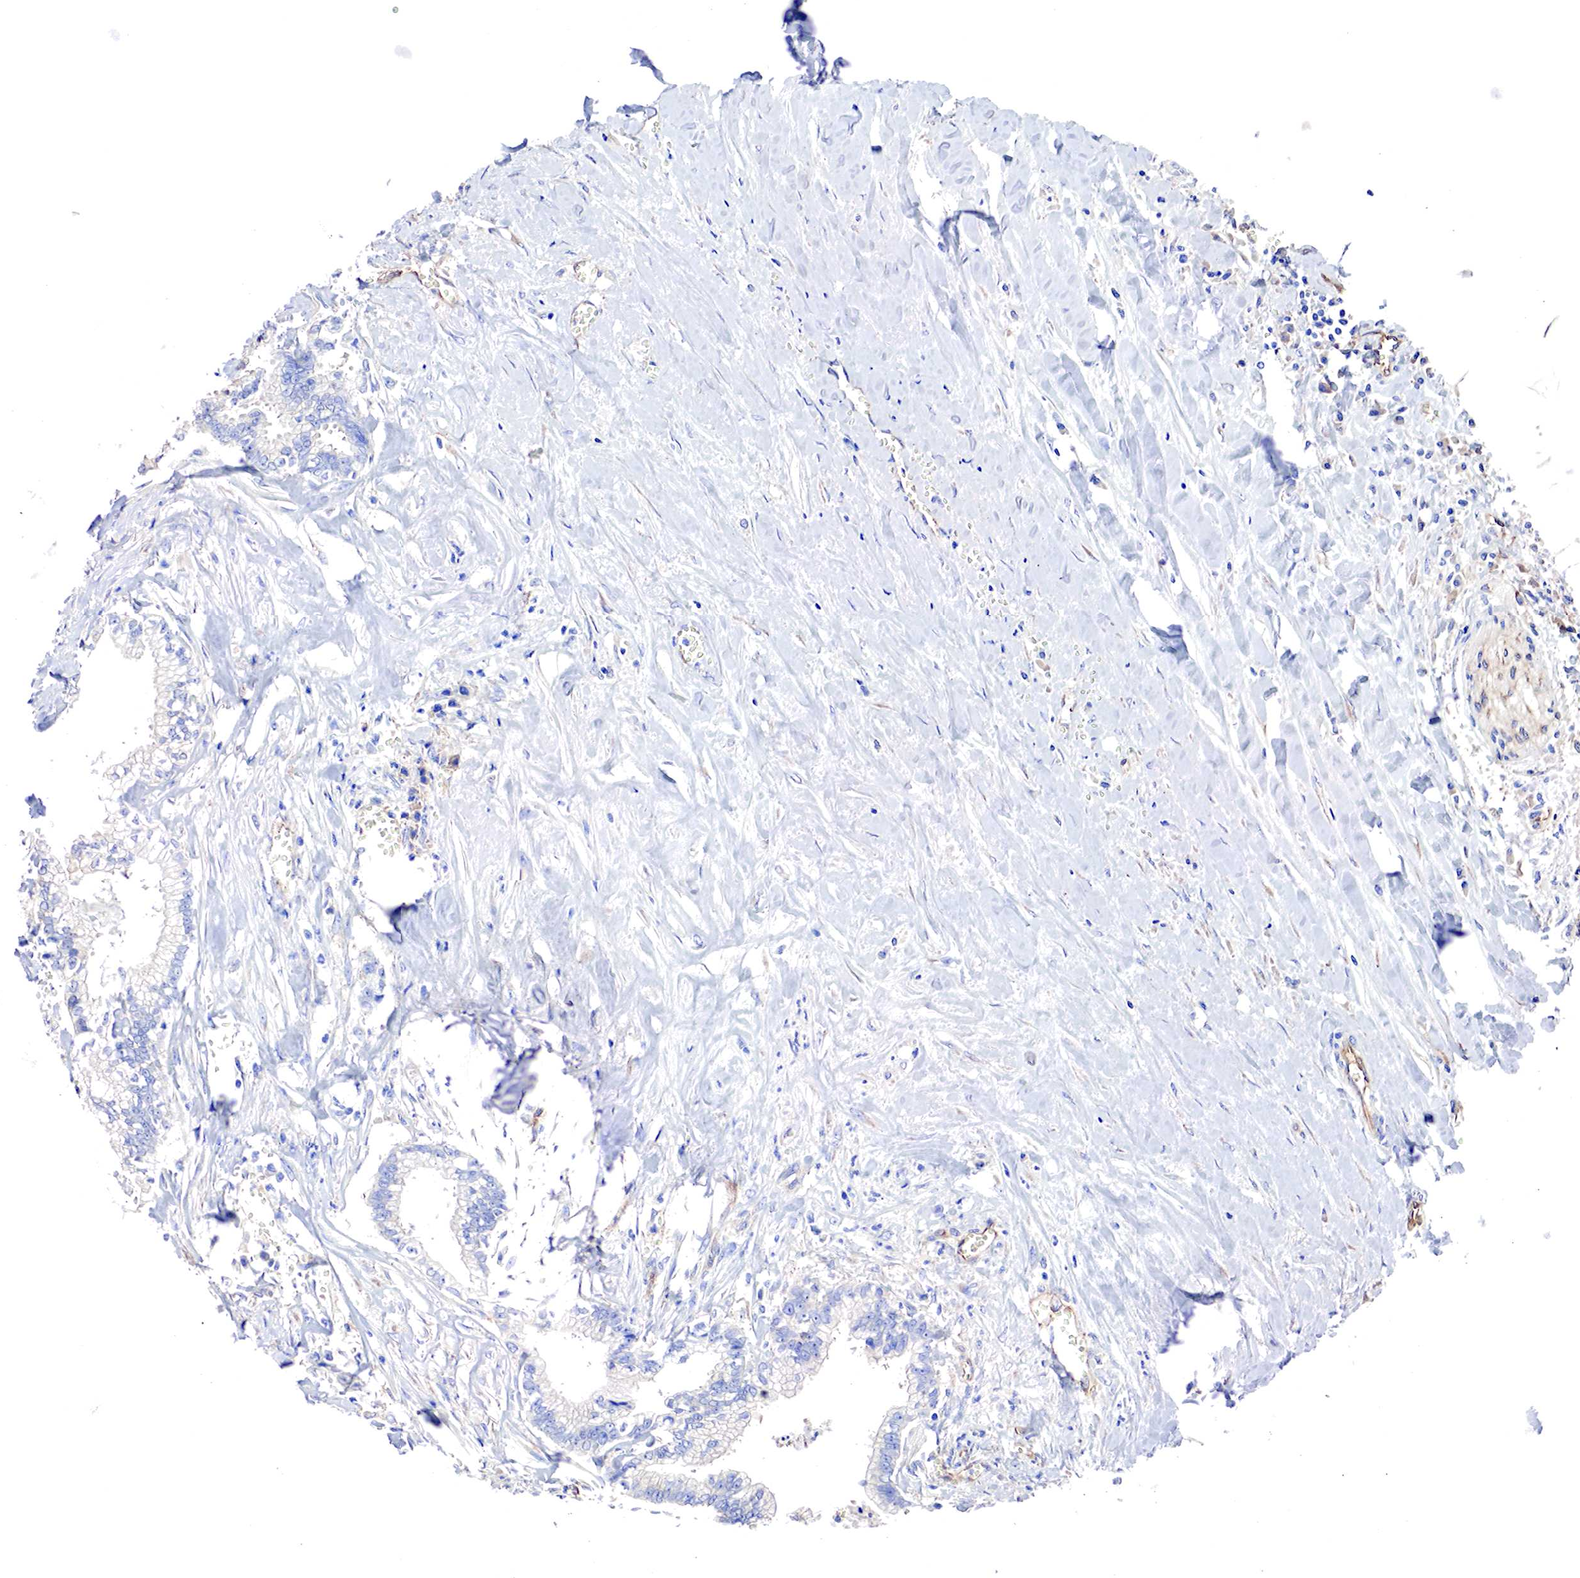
{"staining": {"intensity": "weak", "quantity": "25%-75%", "location": "cytoplasmic/membranous"}, "tissue": "liver cancer", "cell_type": "Tumor cells", "image_type": "cancer", "snomed": [{"axis": "morphology", "description": "Cholangiocarcinoma"}, {"axis": "topography", "description": "Liver"}], "caption": "IHC staining of liver cancer (cholangiocarcinoma), which displays low levels of weak cytoplasmic/membranous positivity in approximately 25%-75% of tumor cells indicating weak cytoplasmic/membranous protein expression. The staining was performed using DAB (brown) for protein detection and nuclei were counterstained in hematoxylin (blue).", "gene": "RDX", "patient": {"sex": "male", "age": 57}}